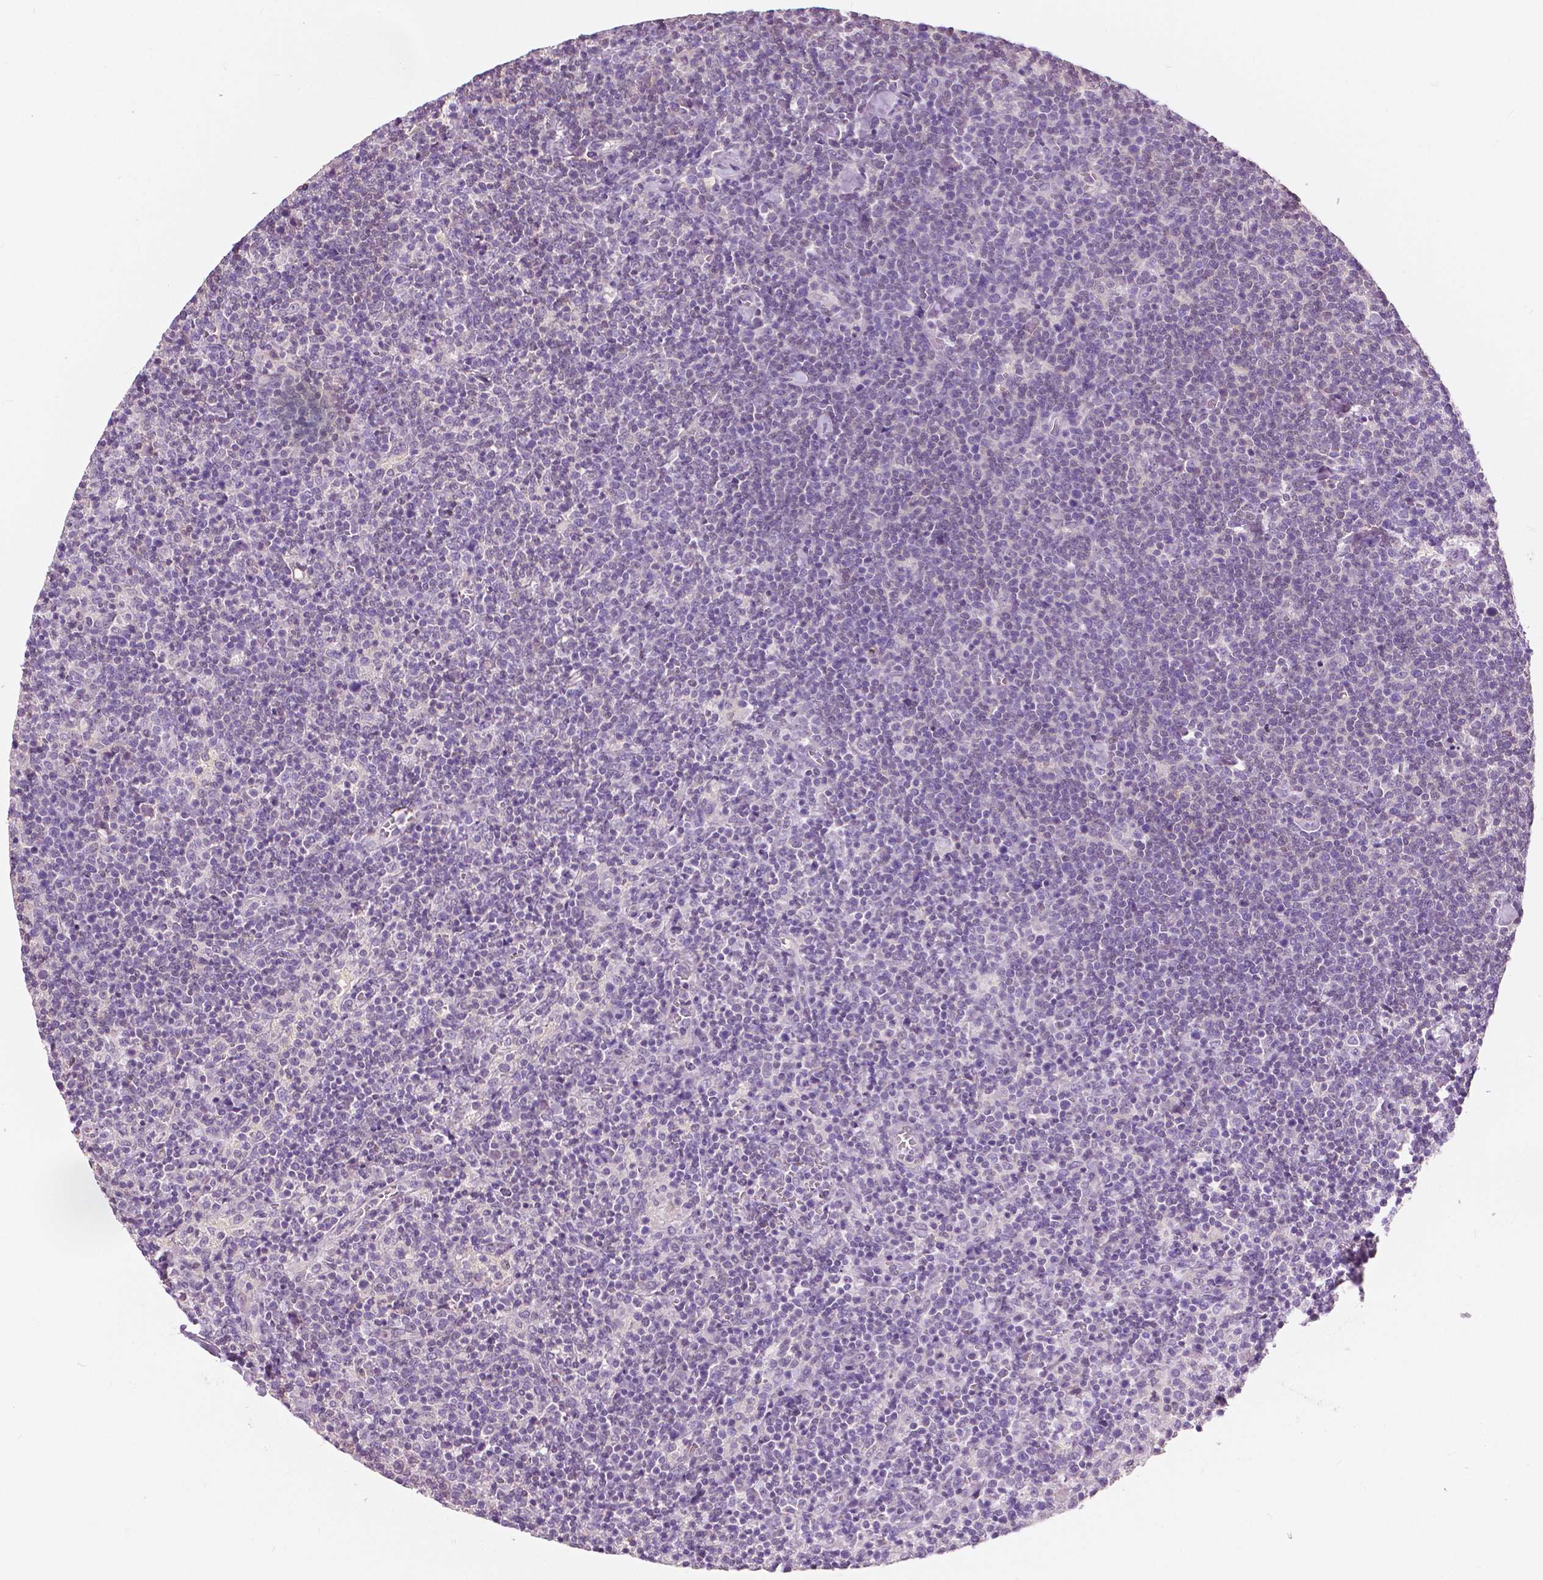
{"staining": {"intensity": "negative", "quantity": "none", "location": "none"}, "tissue": "lymphoma", "cell_type": "Tumor cells", "image_type": "cancer", "snomed": [{"axis": "morphology", "description": "Malignant lymphoma, non-Hodgkin's type, High grade"}, {"axis": "topography", "description": "Lymph node"}], "caption": "Immunohistochemical staining of human high-grade malignant lymphoma, non-Hodgkin's type exhibits no significant staining in tumor cells. (Stains: DAB IHC with hematoxylin counter stain, Microscopy: brightfield microscopy at high magnification).", "gene": "TKFC", "patient": {"sex": "male", "age": 61}}